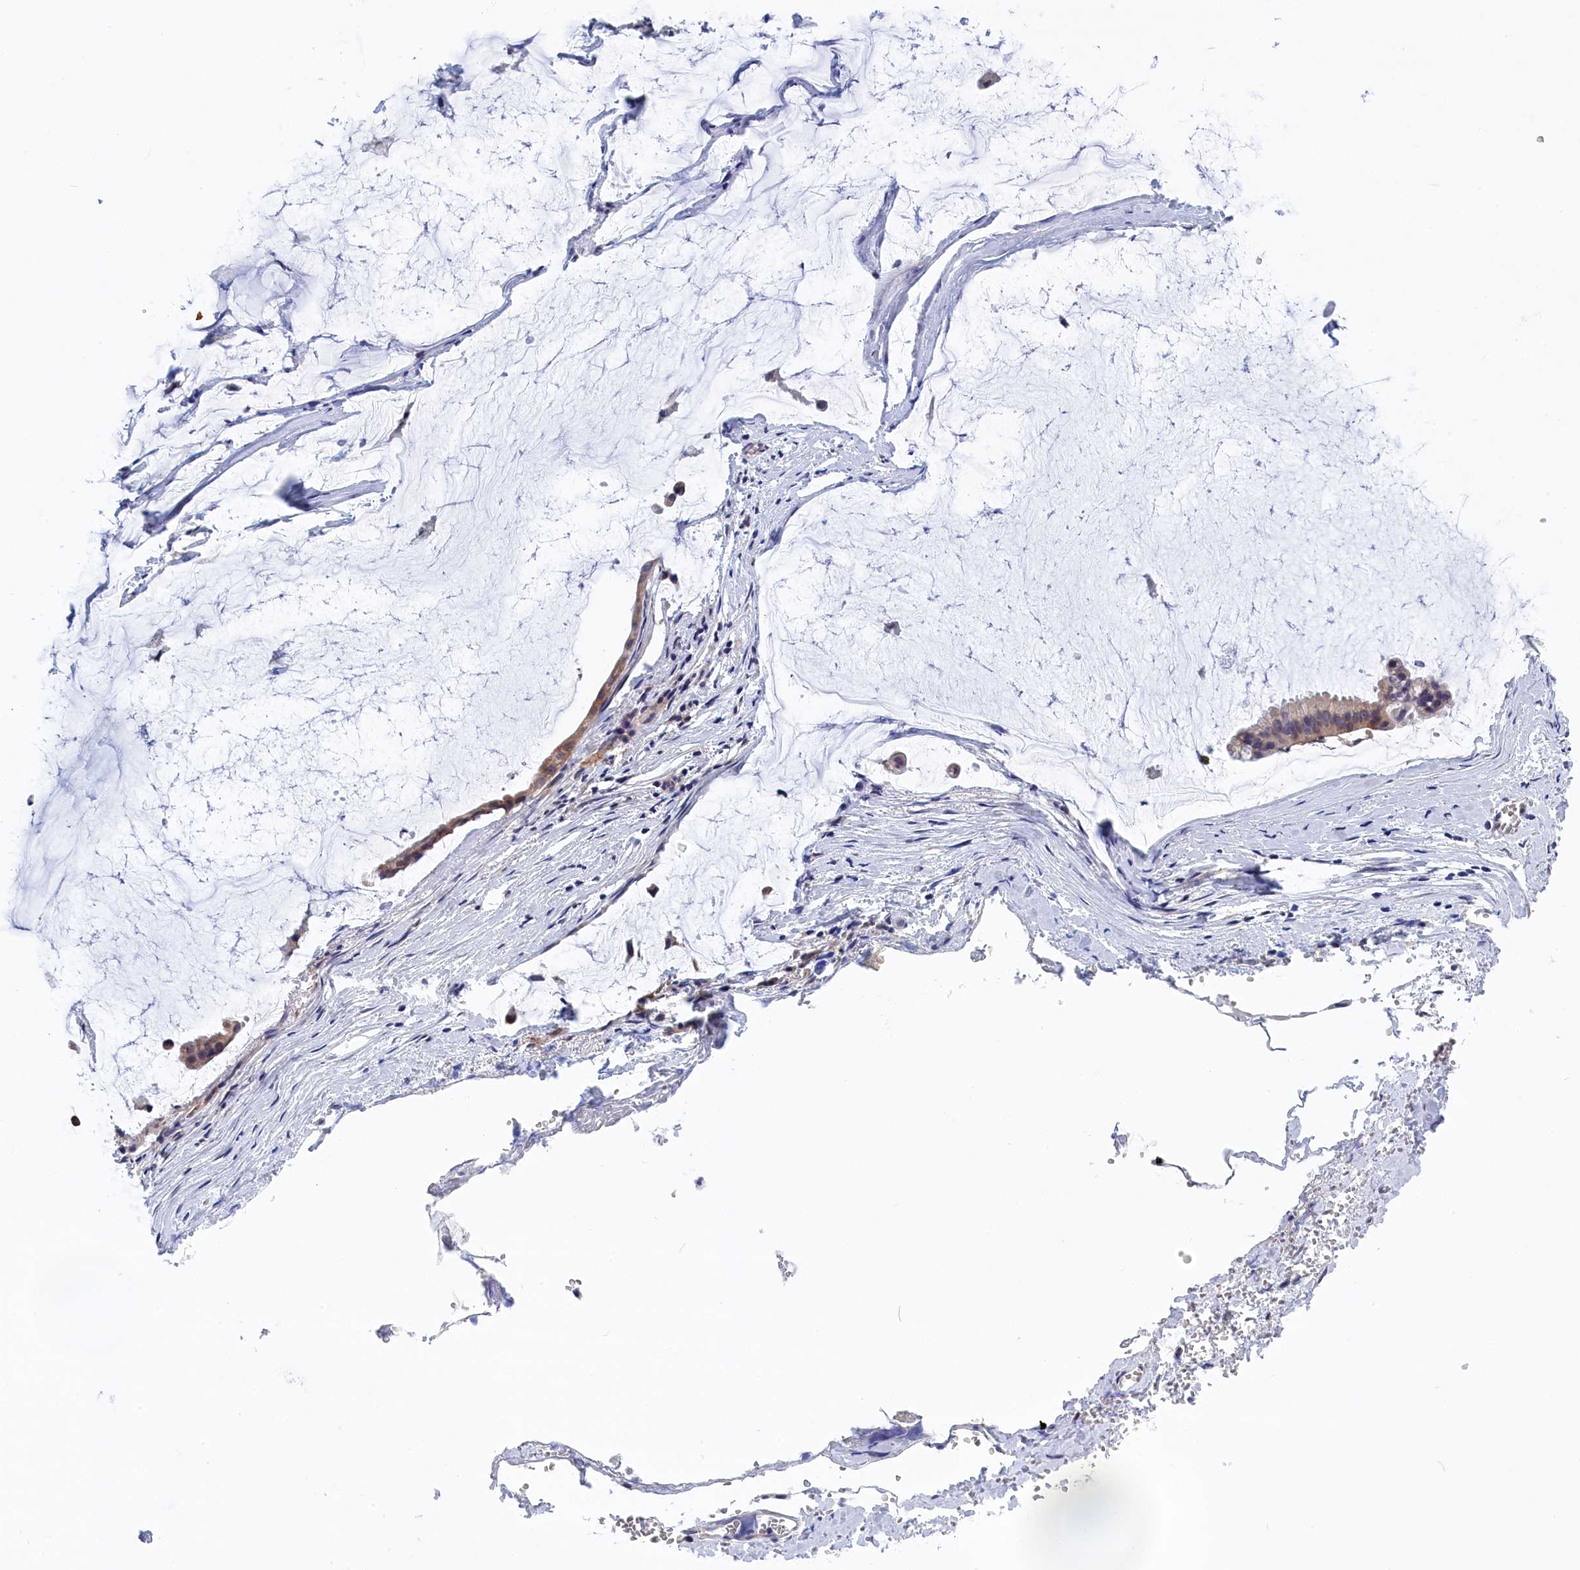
{"staining": {"intensity": "weak", "quantity": "25%-75%", "location": "cytoplasmic/membranous"}, "tissue": "ovarian cancer", "cell_type": "Tumor cells", "image_type": "cancer", "snomed": [{"axis": "morphology", "description": "Cystadenocarcinoma, mucinous, NOS"}, {"axis": "topography", "description": "Ovary"}], "caption": "Human mucinous cystadenocarcinoma (ovarian) stained for a protein (brown) displays weak cytoplasmic/membranous positive staining in approximately 25%-75% of tumor cells.", "gene": "PGP", "patient": {"sex": "female", "age": 73}}